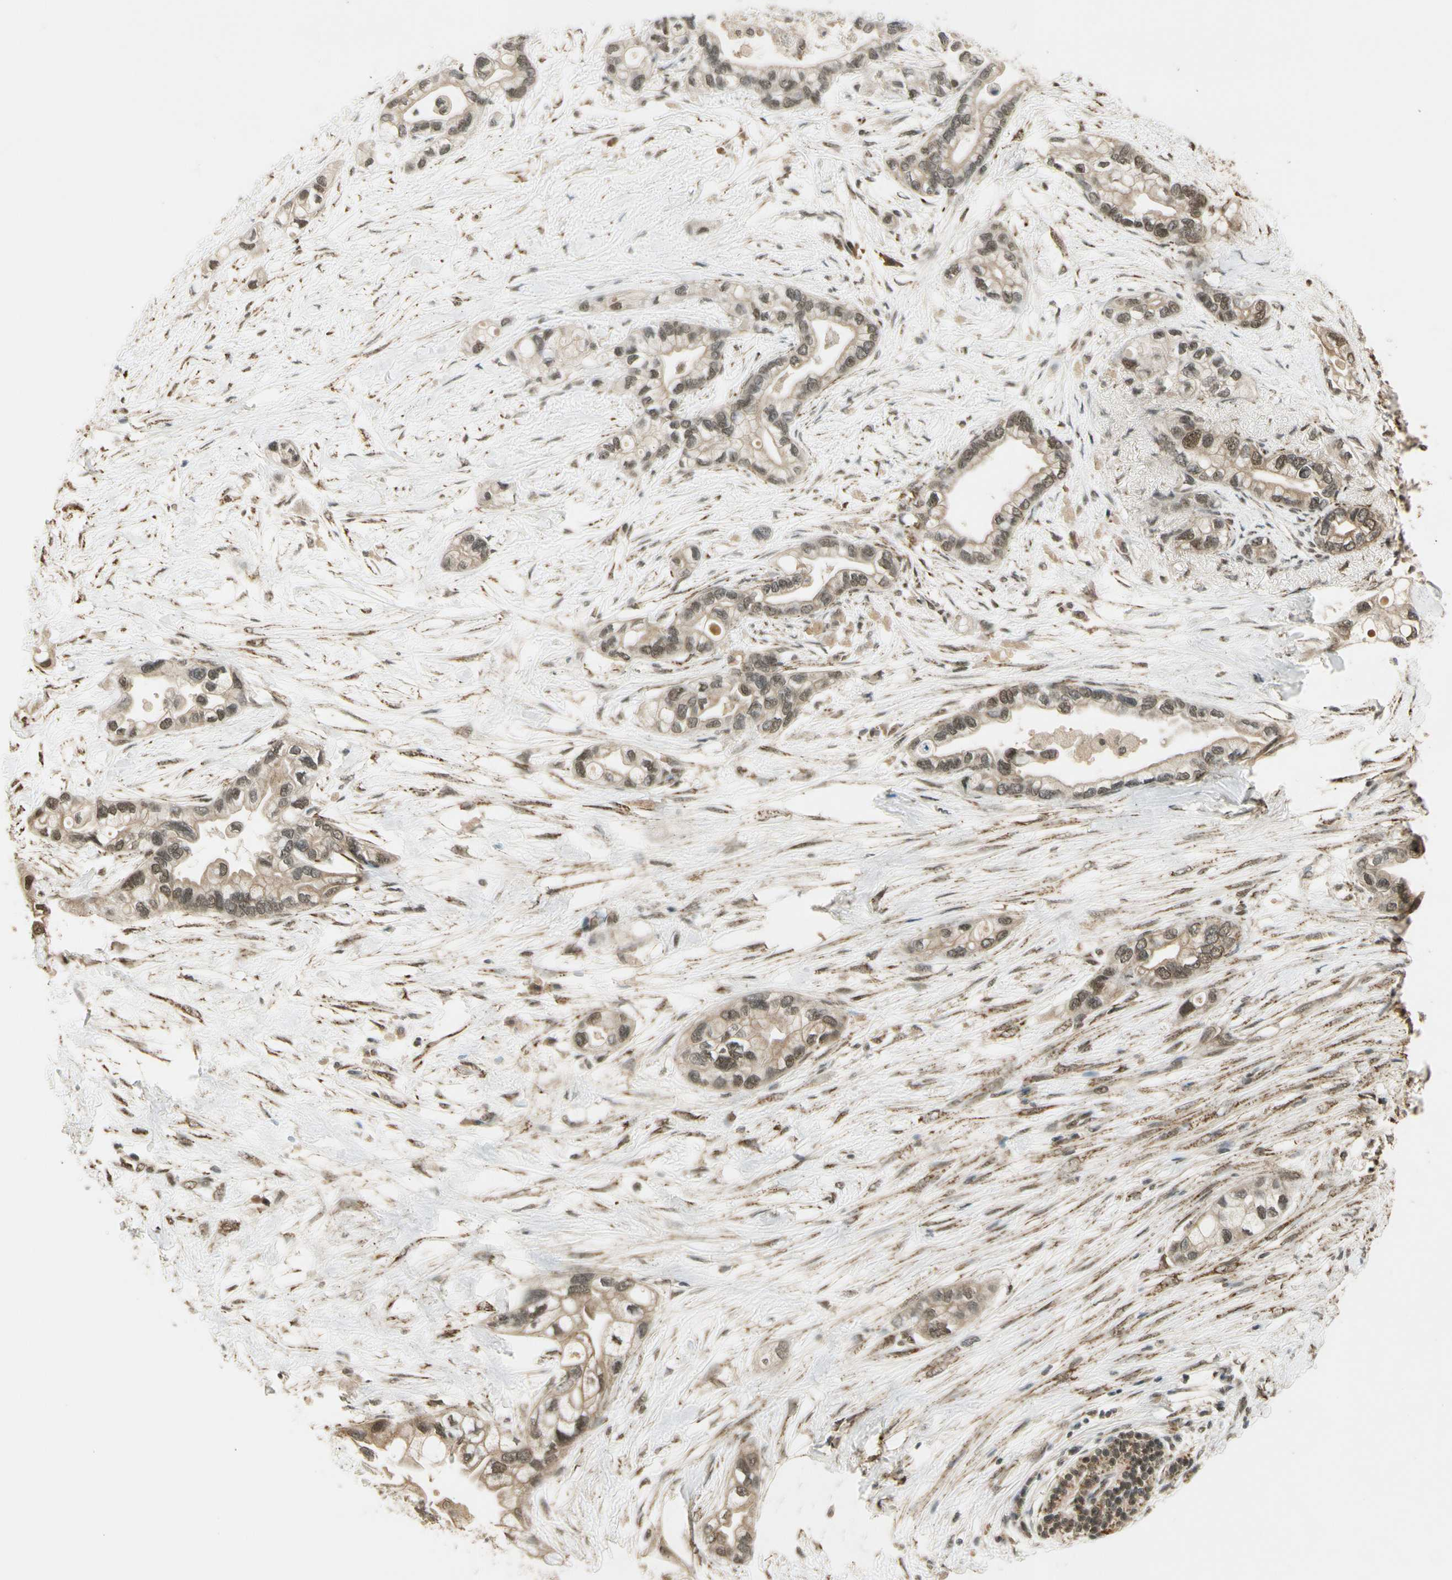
{"staining": {"intensity": "moderate", "quantity": ">75%", "location": "cytoplasmic/membranous,nuclear"}, "tissue": "pancreatic cancer", "cell_type": "Tumor cells", "image_type": "cancer", "snomed": [{"axis": "morphology", "description": "Adenocarcinoma, NOS"}, {"axis": "topography", "description": "Pancreas"}], "caption": "High-magnification brightfield microscopy of pancreatic cancer stained with DAB (brown) and counterstained with hematoxylin (blue). tumor cells exhibit moderate cytoplasmic/membranous and nuclear expression is appreciated in approximately>75% of cells. (DAB = brown stain, brightfield microscopy at high magnification).", "gene": "ZNF135", "patient": {"sex": "female", "age": 77}}